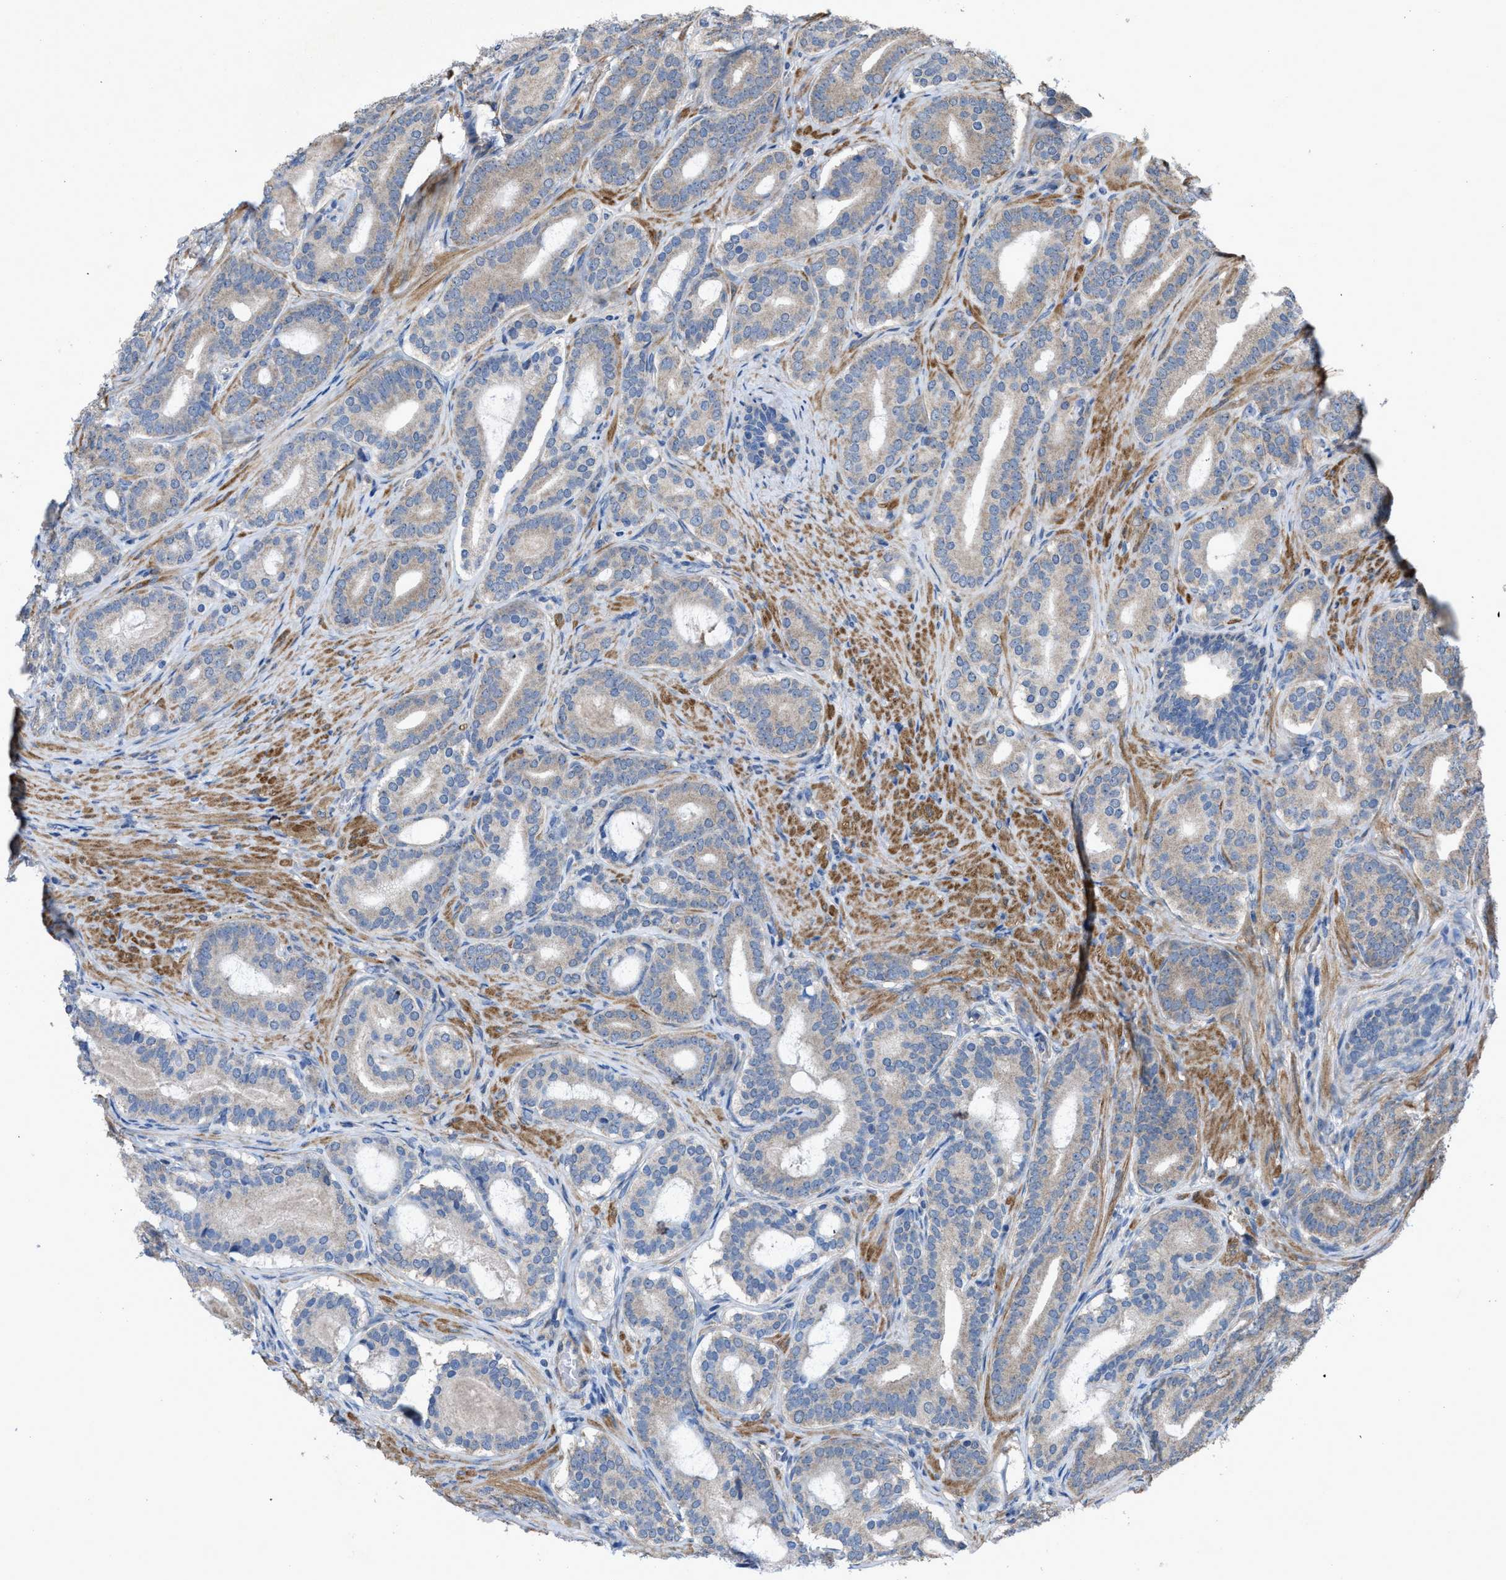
{"staining": {"intensity": "weak", "quantity": "25%-75%", "location": "cytoplasmic/membranous"}, "tissue": "prostate cancer", "cell_type": "Tumor cells", "image_type": "cancer", "snomed": [{"axis": "morphology", "description": "Adenocarcinoma, High grade"}, {"axis": "topography", "description": "Prostate"}], "caption": "Weak cytoplasmic/membranous staining is appreciated in approximately 25%-75% of tumor cells in adenocarcinoma (high-grade) (prostate).", "gene": "ARL6", "patient": {"sex": "male", "age": 60}}